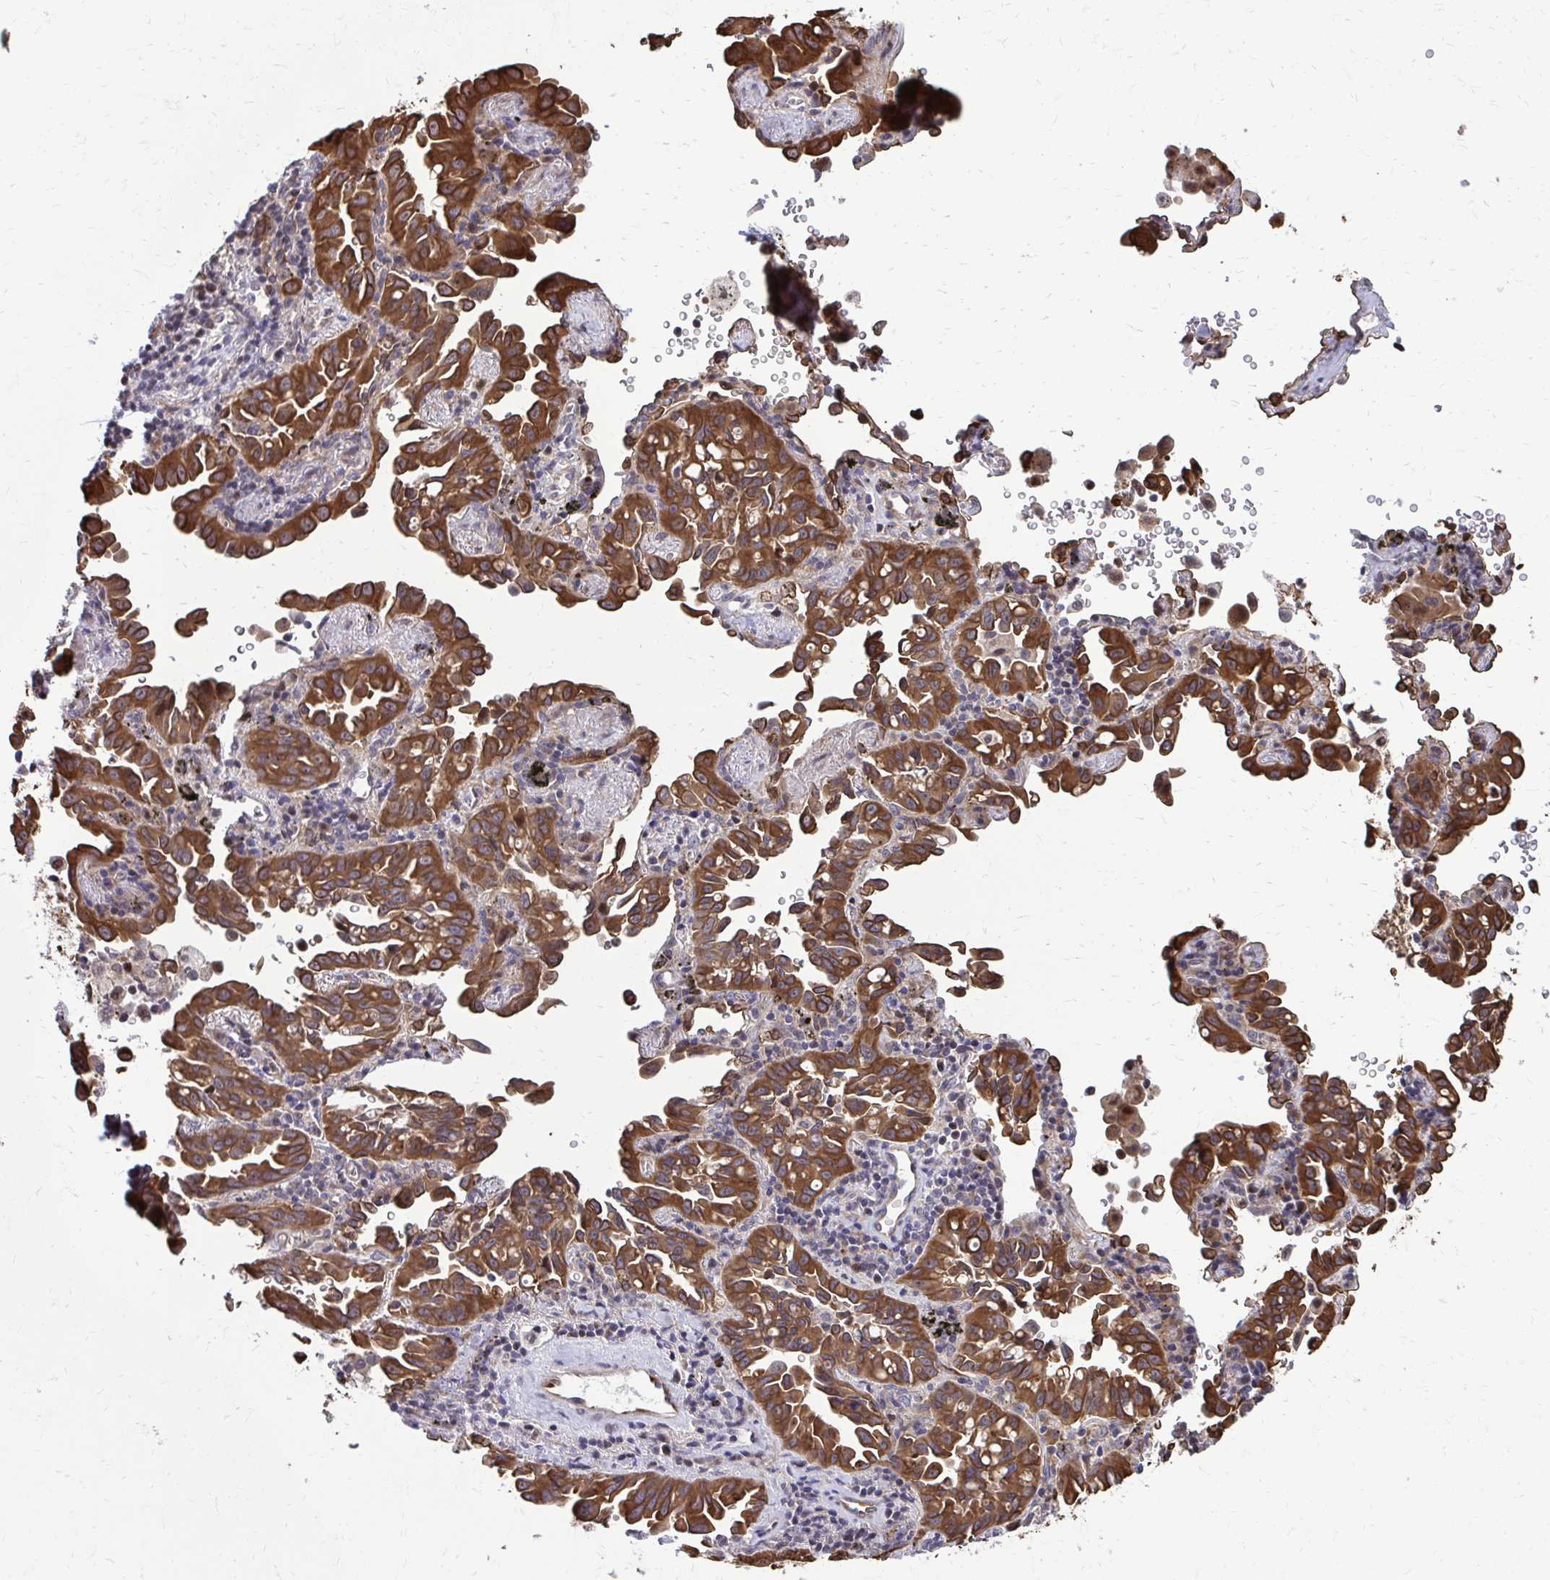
{"staining": {"intensity": "strong", "quantity": ">75%", "location": "cytoplasmic/membranous"}, "tissue": "lung cancer", "cell_type": "Tumor cells", "image_type": "cancer", "snomed": [{"axis": "morphology", "description": "Adenocarcinoma, NOS"}, {"axis": "topography", "description": "Lung"}], "caption": "Immunohistochemistry (IHC) of human lung cancer shows high levels of strong cytoplasmic/membranous staining in approximately >75% of tumor cells.", "gene": "ANKRD30B", "patient": {"sex": "male", "age": 68}}